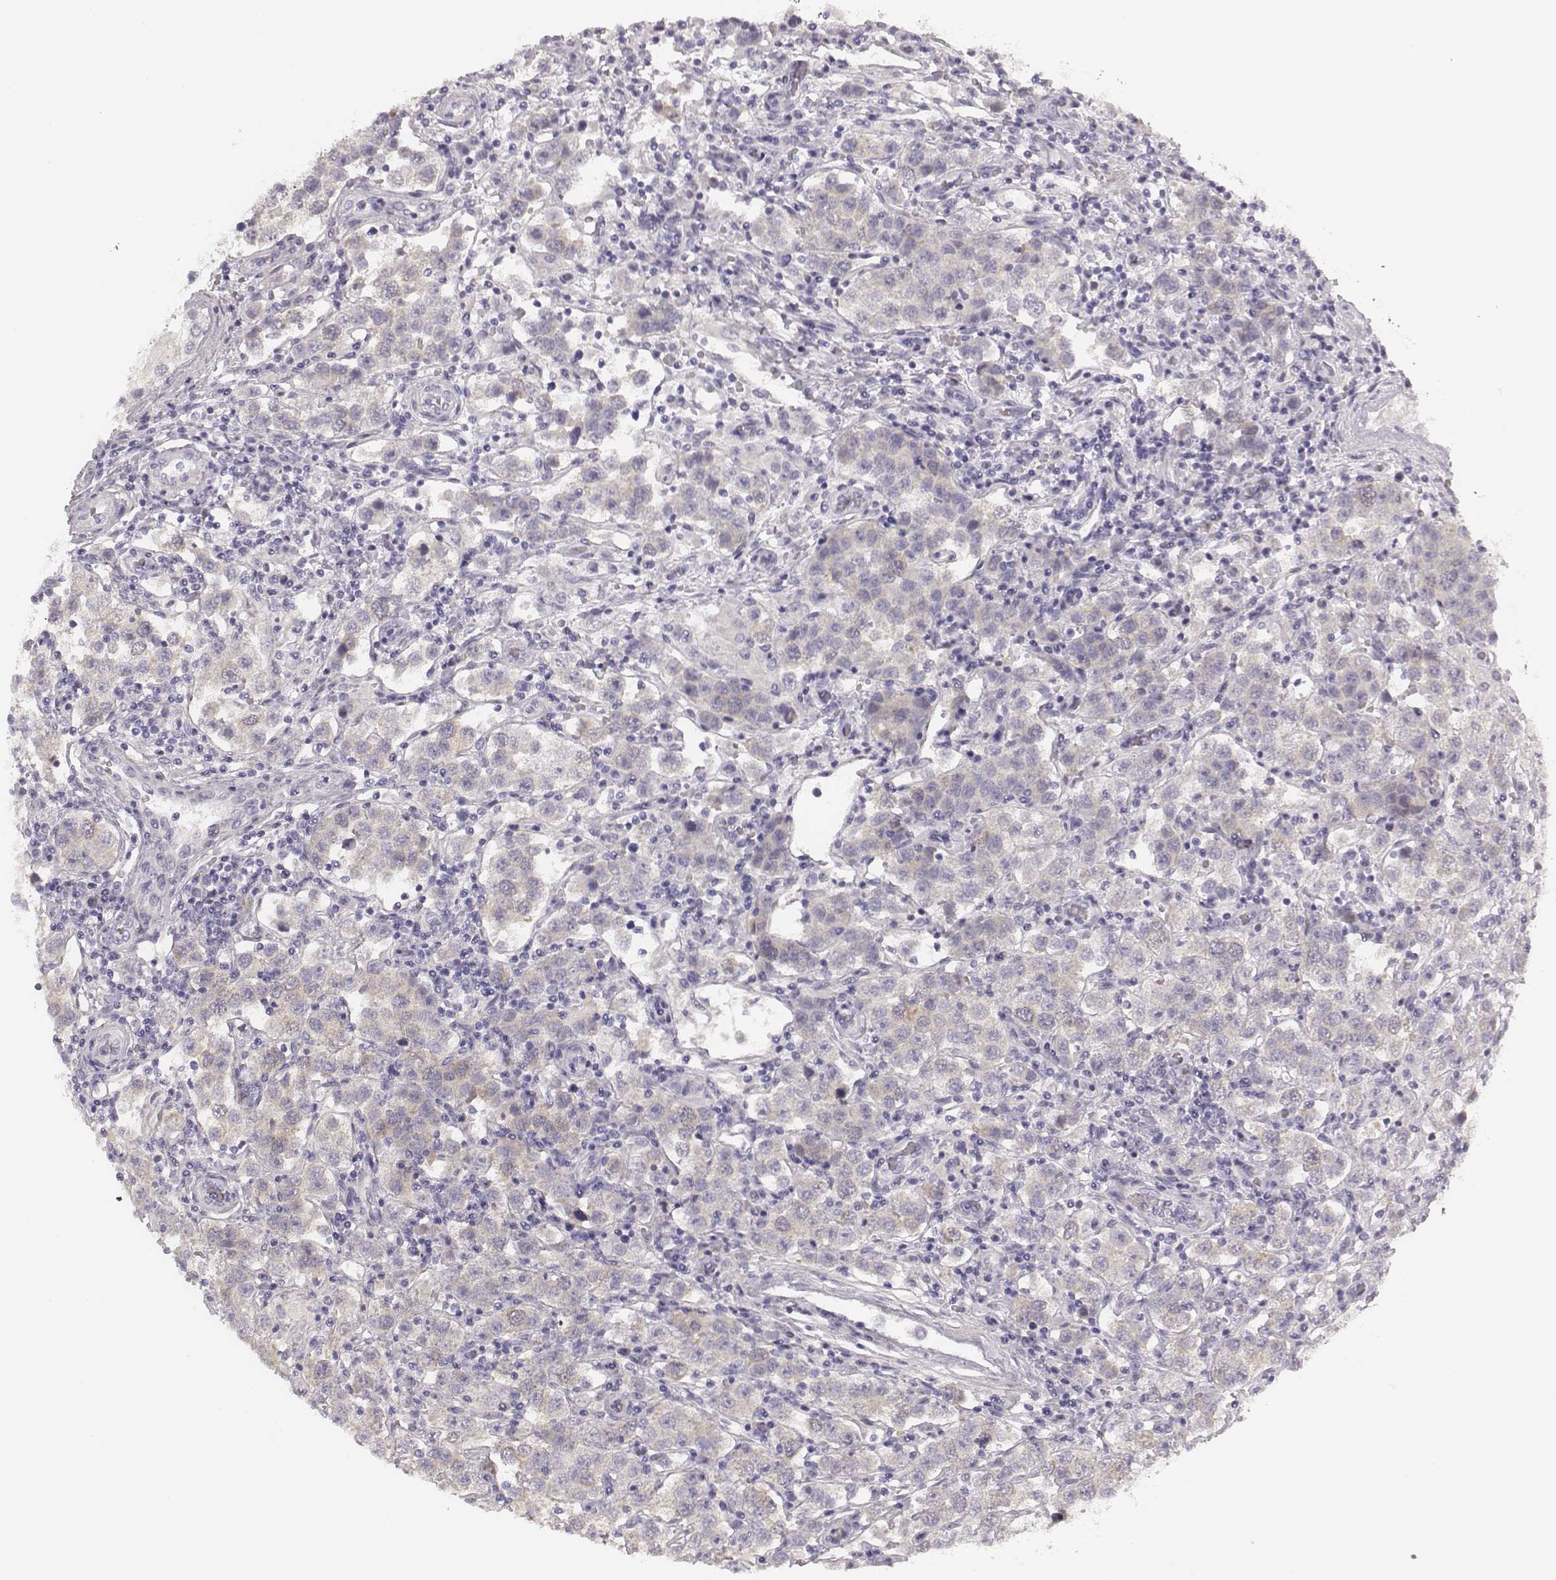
{"staining": {"intensity": "negative", "quantity": "none", "location": "none"}, "tissue": "testis cancer", "cell_type": "Tumor cells", "image_type": "cancer", "snomed": [{"axis": "morphology", "description": "Seminoma, NOS"}, {"axis": "topography", "description": "Testis"}], "caption": "The photomicrograph demonstrates no staining of tumor cells in testis cancer (seminoma).", "gene": "PBK", "patient": {"sex": "male", "age": 37}}